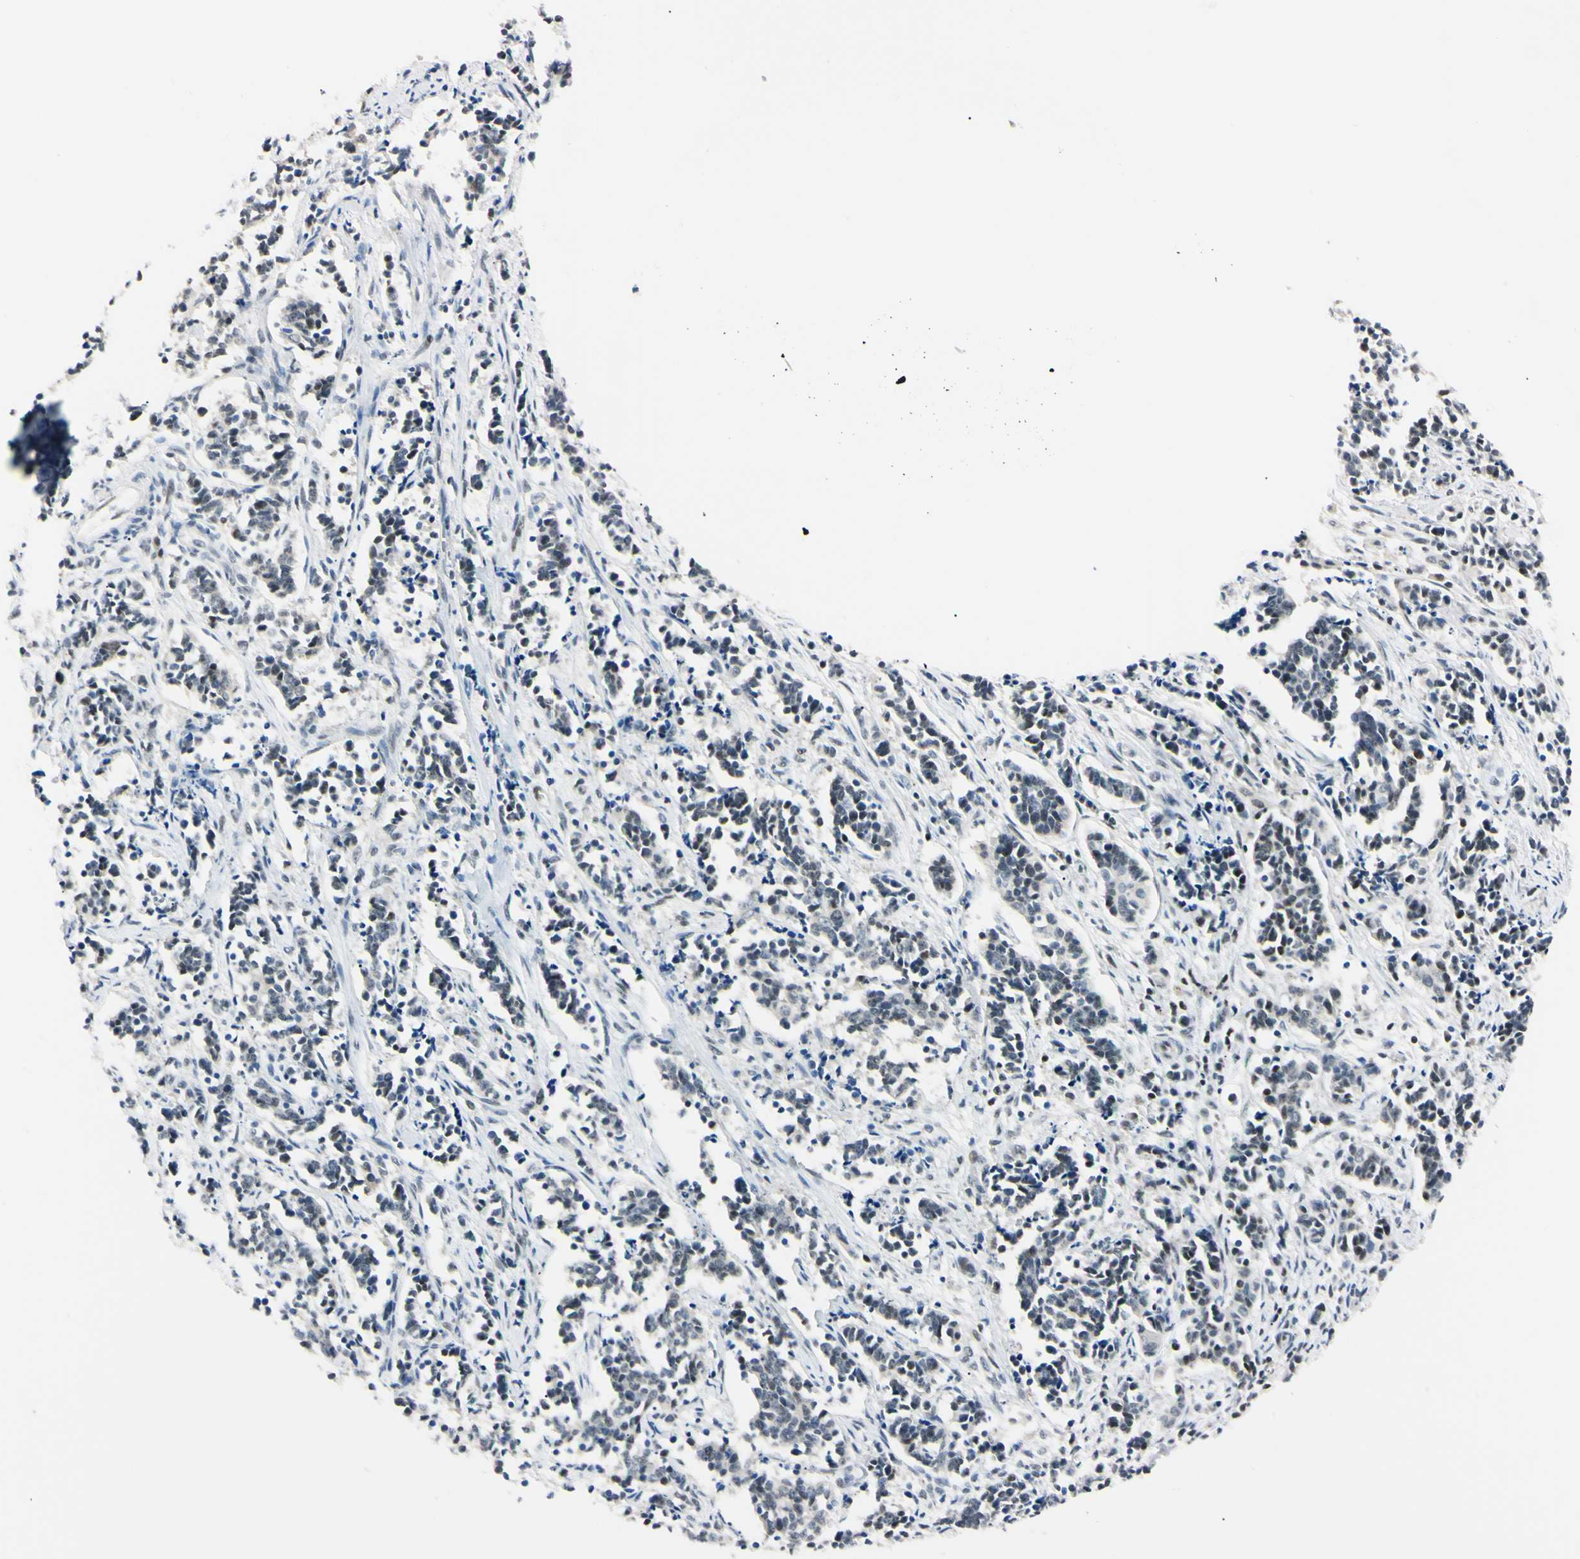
{"staining": {"intensity": "negative", "quantity": "none", "location": "none"}, "tissue": "cervical cancer", "cell_type": "Tumor cells", "image_type": "cancer", "snomed": [{"axis": "morphology", "description": "Normal tissue, NOS"}, {"axis": "morphology", "description": "Squamous cell carcinoma, NOS"}, {"axis": "topography", "description": "Cervix"}], "caption": "Immunohistochemical staining of cervical cancer (squamous cell carcinoma) displays no significant staining in tumor cells. (DAB (3,3'-diaminobenzidine) immunohistochemistry with hematoxylin counter stain).", "gene": "C1orf174", "patient": {"sex": "female", "age": 35}}